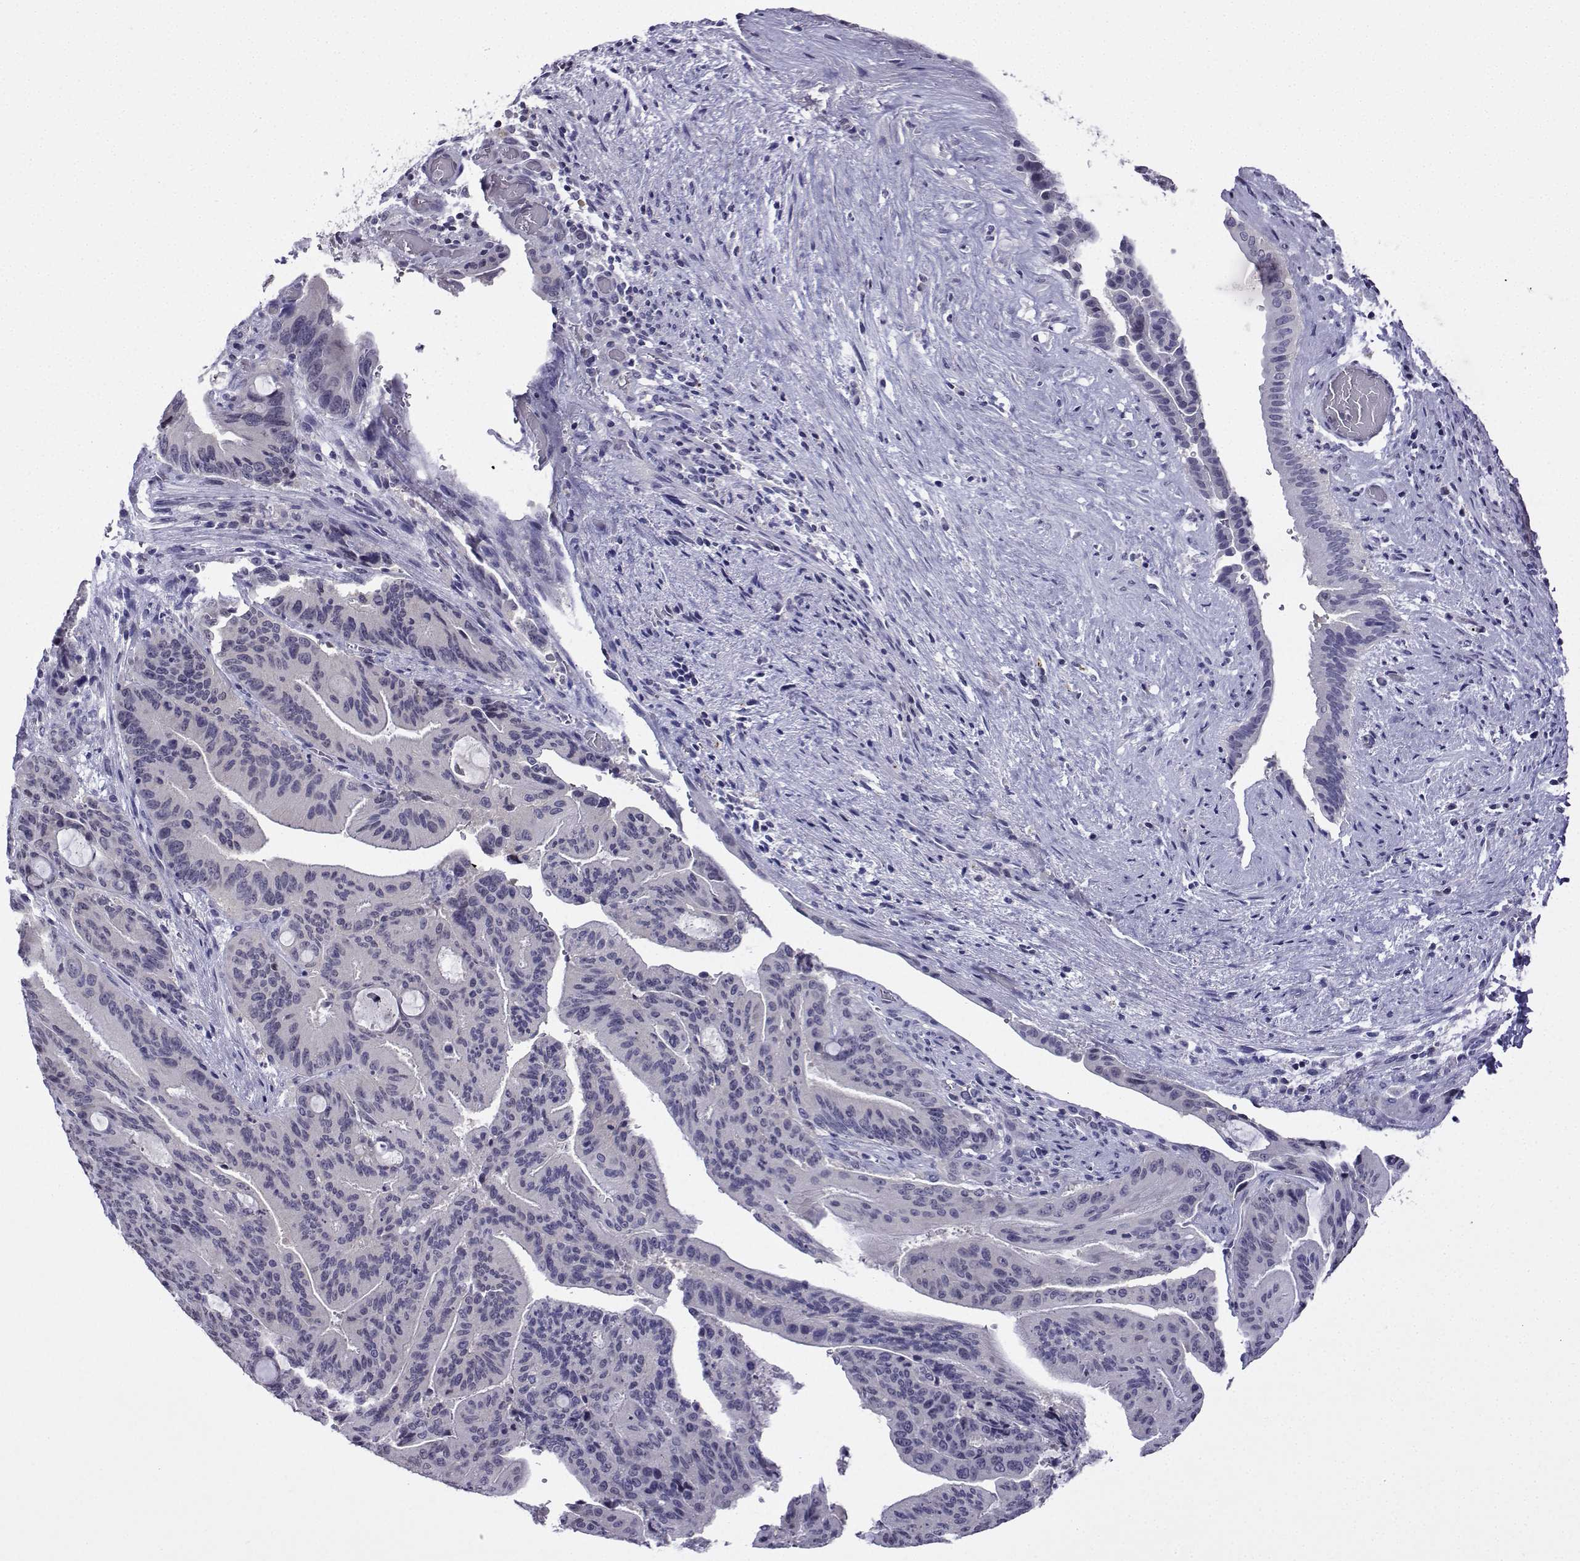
{"staining": {"intensity": "negative", "quantity": "none", "location": "none"}, "tissue": "liver cancer", "cell_type": "Tumor cells", "image_type": "cancer", "snomed": [{"axis": "morphology", "description": "Cholangiocarcinoma"}, {"axis": "topography", "description": "Liver"}], "caption": "Tumor cells show no significant protein staining in cholangiocarcinoma (liver). (DAB immunohistochemistry, high magnification).", "gene": "LRFN2", "patient": {"sex": "female", "age": 73}}